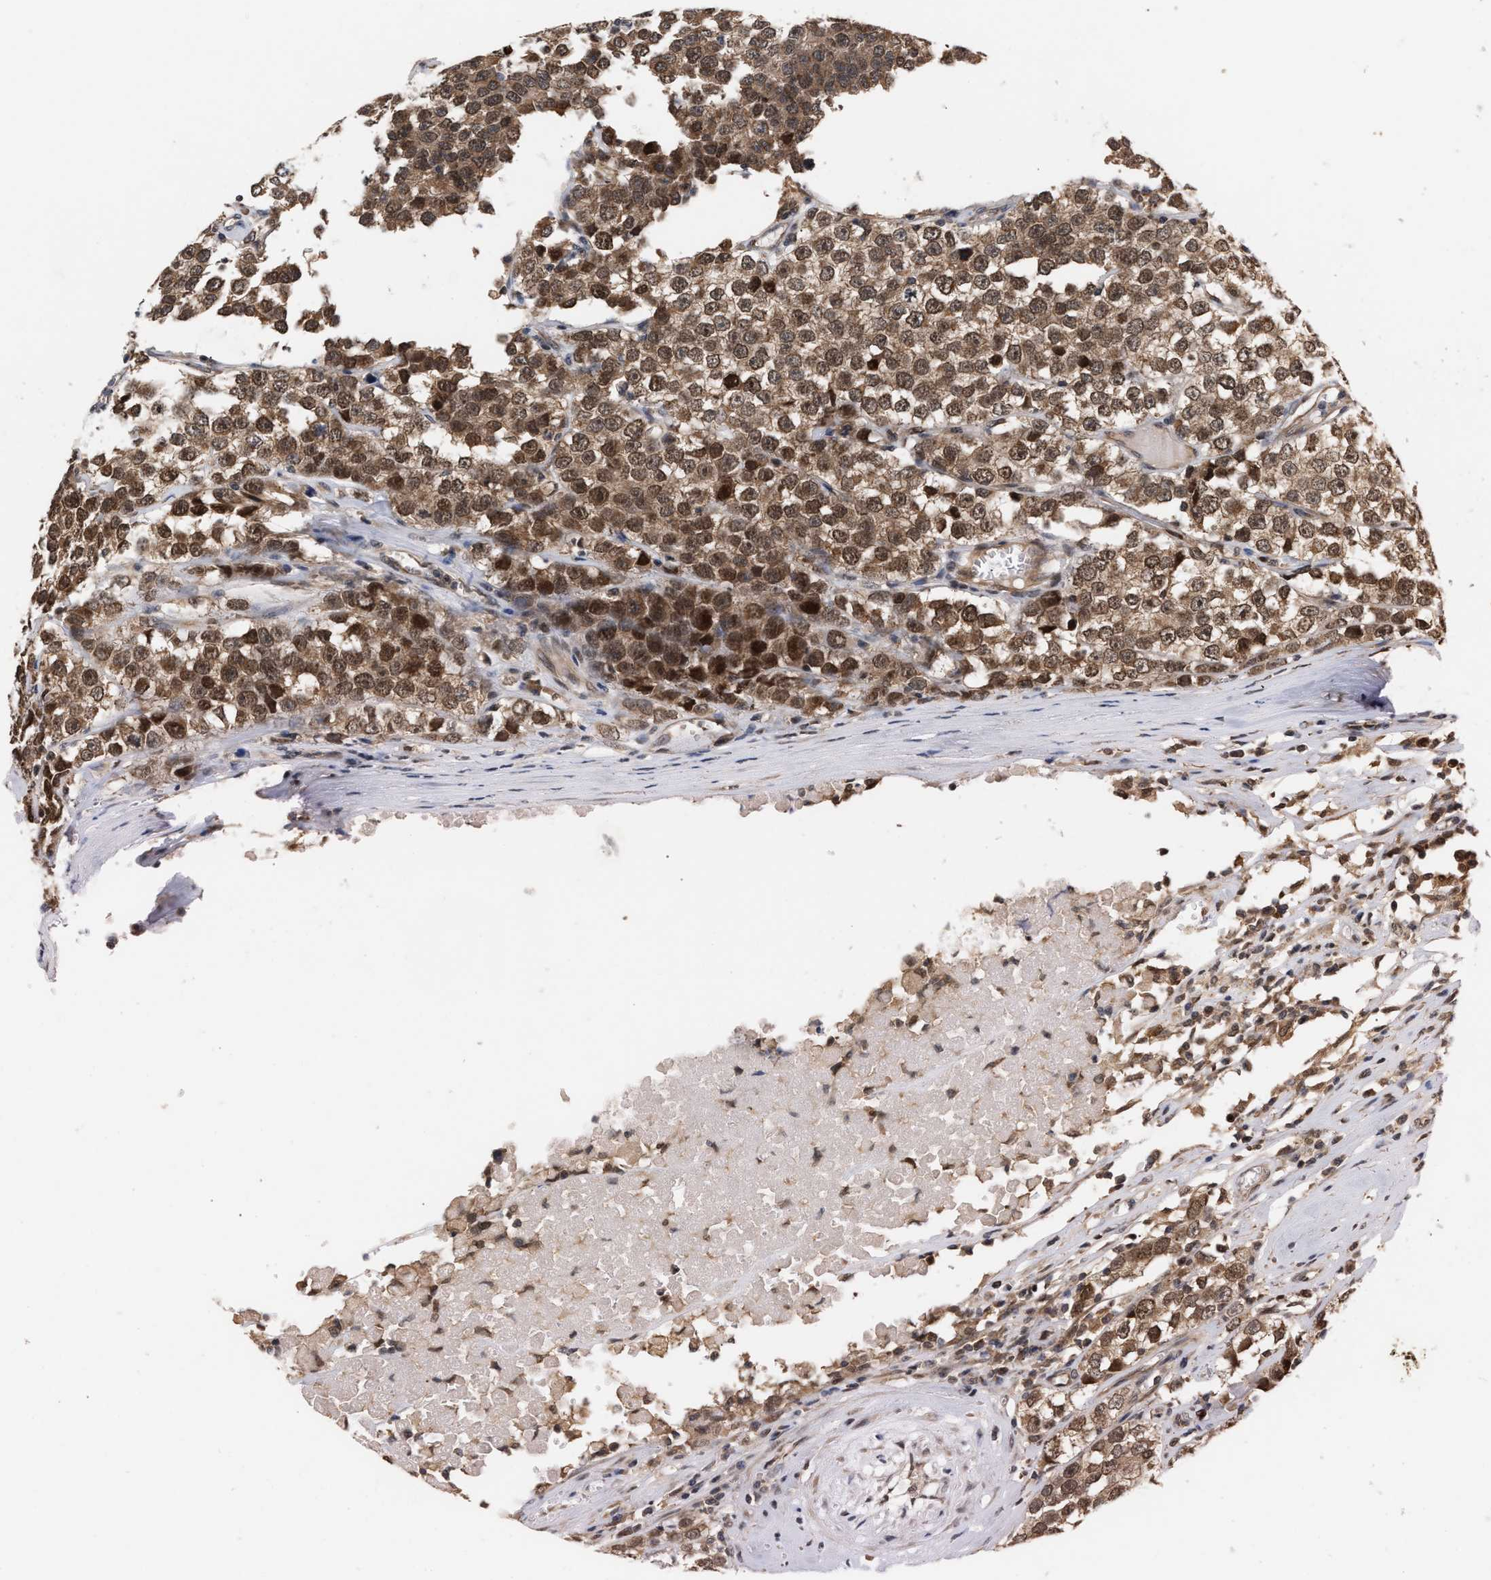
{"staining": {"intensity": "moderate", "quantity": ">75%", "location": "cytoplasmic/membranous,nuclear"}, "tissue": "testis cancer", "cell_type": "Tumor cells", "image_type": "cancer", "snomed": [{"axis": "morphology", "description": "Seminoma, NOS"}, {"axis": "morphology", "description": "Carcinoma, Embryonal, NOS"}, {"axis": "topography", "description": "Testis"}], "caption": "Tumor cells show medium levels of moderate cytoplasmic/membranous and nuclear expression in about >75% of cells in human testis embryonal carcinoma. Immunohistochemistry stains the protein in brown and the nuclei are stained blue.", "gene": "ABHD5", "patient": {"sex": "male", "age": 52}}